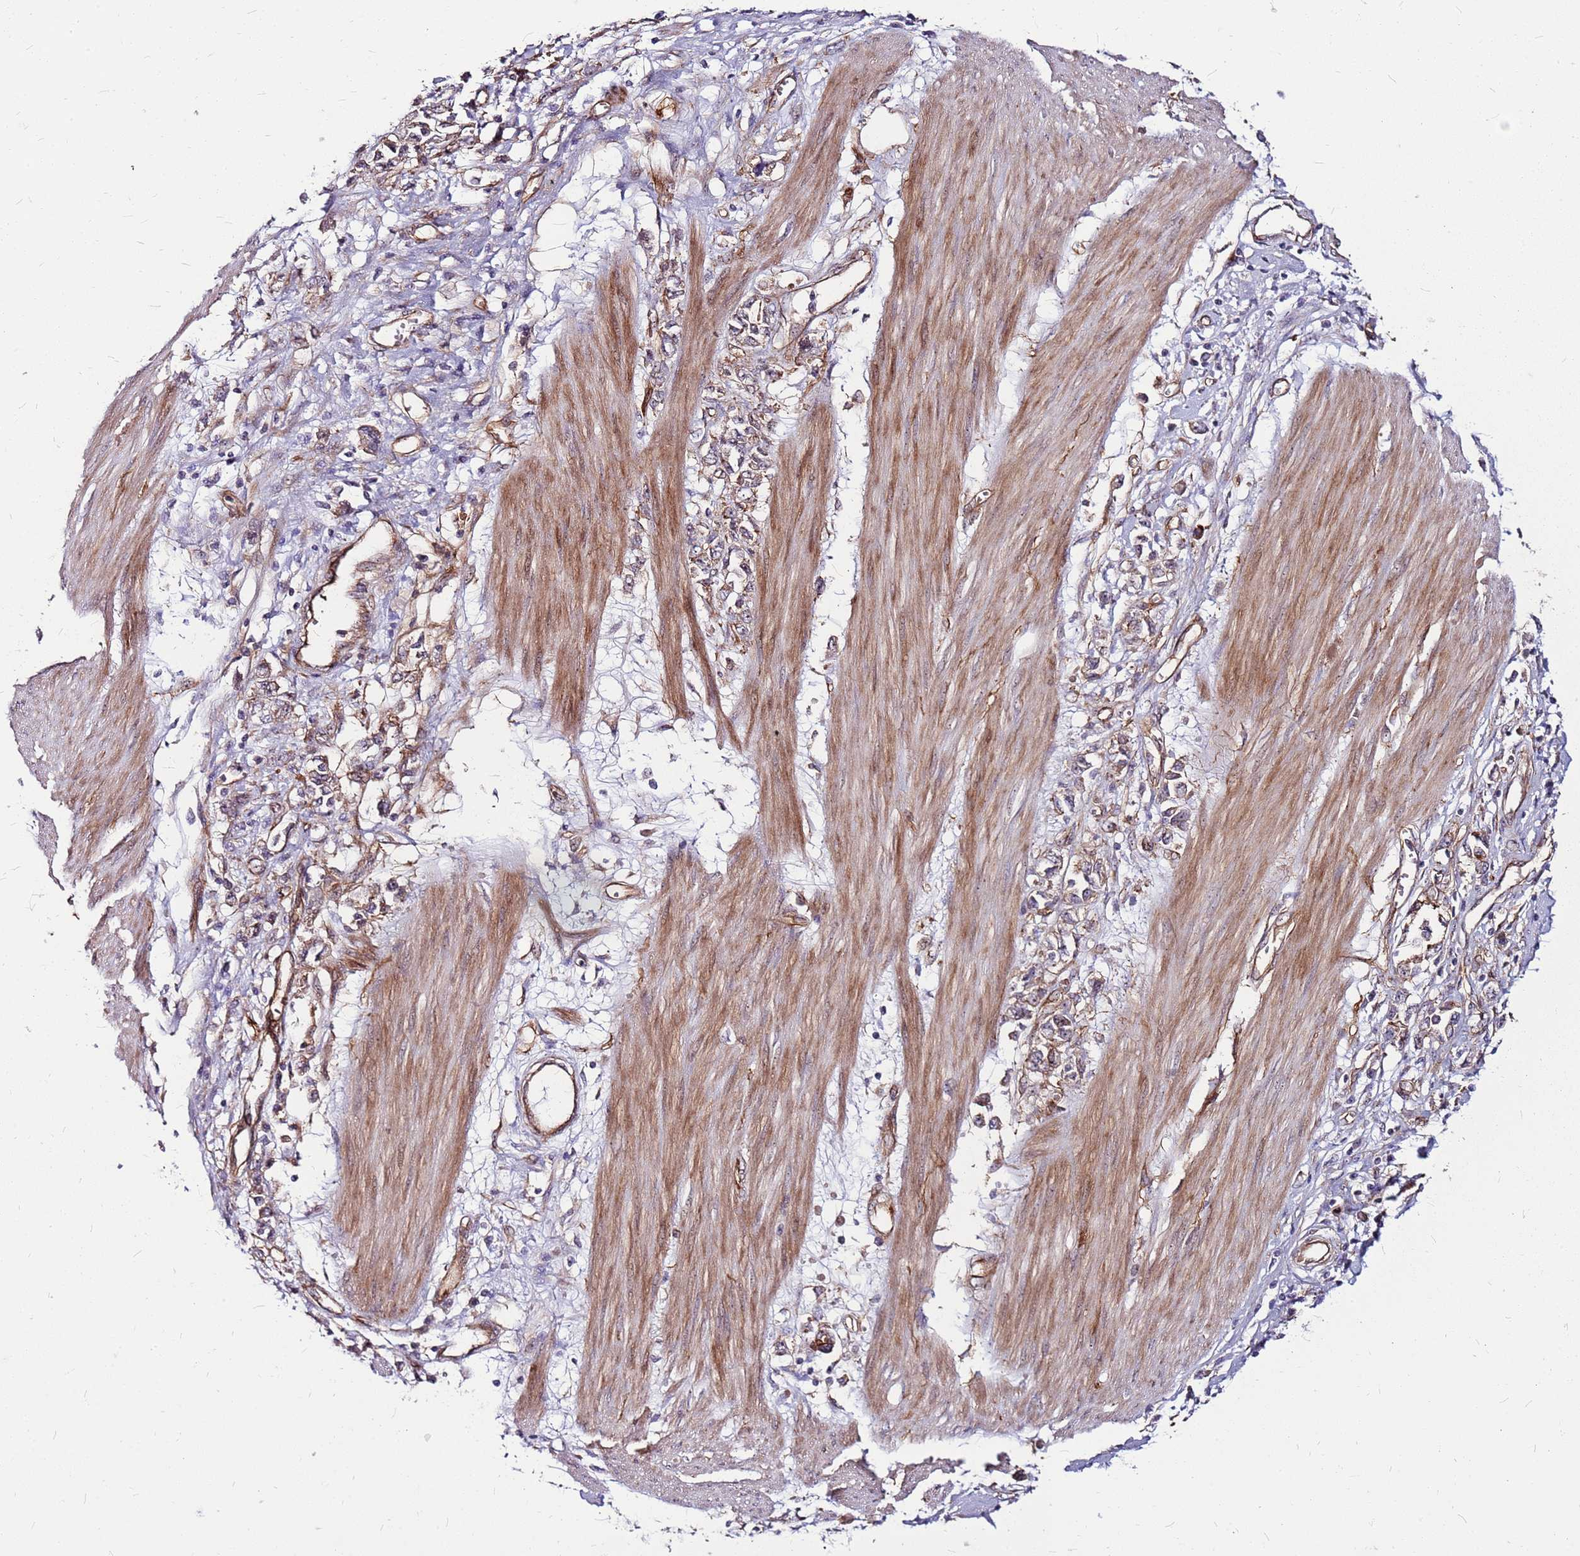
{"staining": {"intensity": "moderate", "quantity": ">75%", "location": "cytoplasmic/membranous"}, "tissue": "stomach cancer", "cell_type": "Tumor cells", "image_type": "cancer", "snomed": [{"axis": "morphology", "description": "Adenocarcinoma, NOS"}, {"axis": "topography", "description": "Stomach"}], "caption": "The photomicrograph demonstrates staining of adenocarcinoma (stomach), revealing moderate cytoplasmic/membranous protein expression (brown color) within tumor cells.", "gene": "TOPAZ1", "patient": {"sex": "female", "age": 76}}